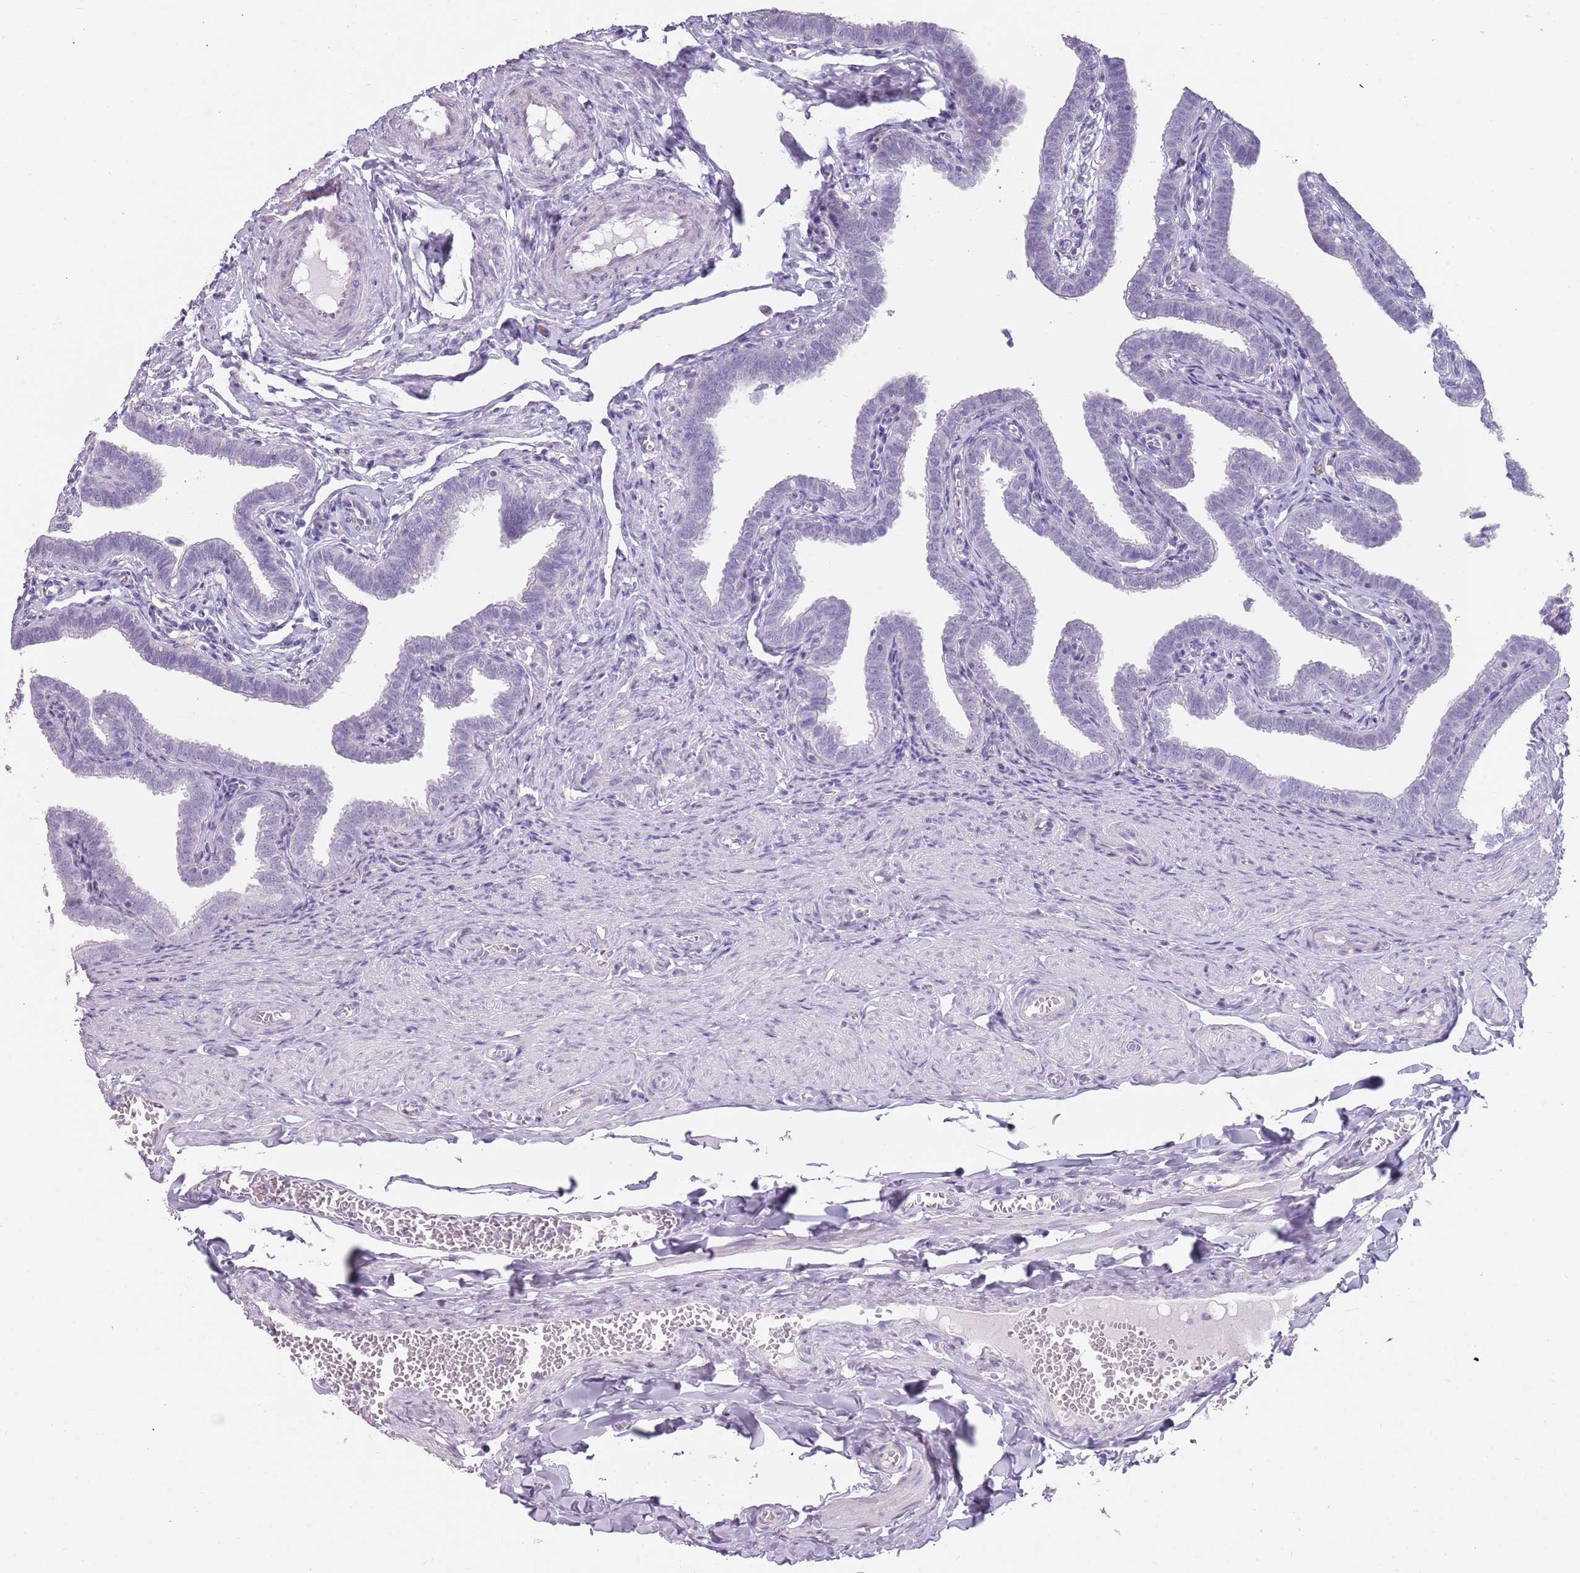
{"staining": {"intensity": "negative", "quantity": "none", "location": "none"}, "tissue": "fallopian tube", "cell_type": "Glandular cells", "image_type": "normal", "snomed": [{"axis": "morphology", "description": "Normal tissue, NOS"}, {"axis": "topography", "description": "Fallopian tube"}], "caption": "Immunohistochemistry image of normal human fallopian tube stained for a protein (brown), which reveals no positivity in glandular cells.", "gene": "DDX4", "patient": {"sex": "female", "age": 36}}